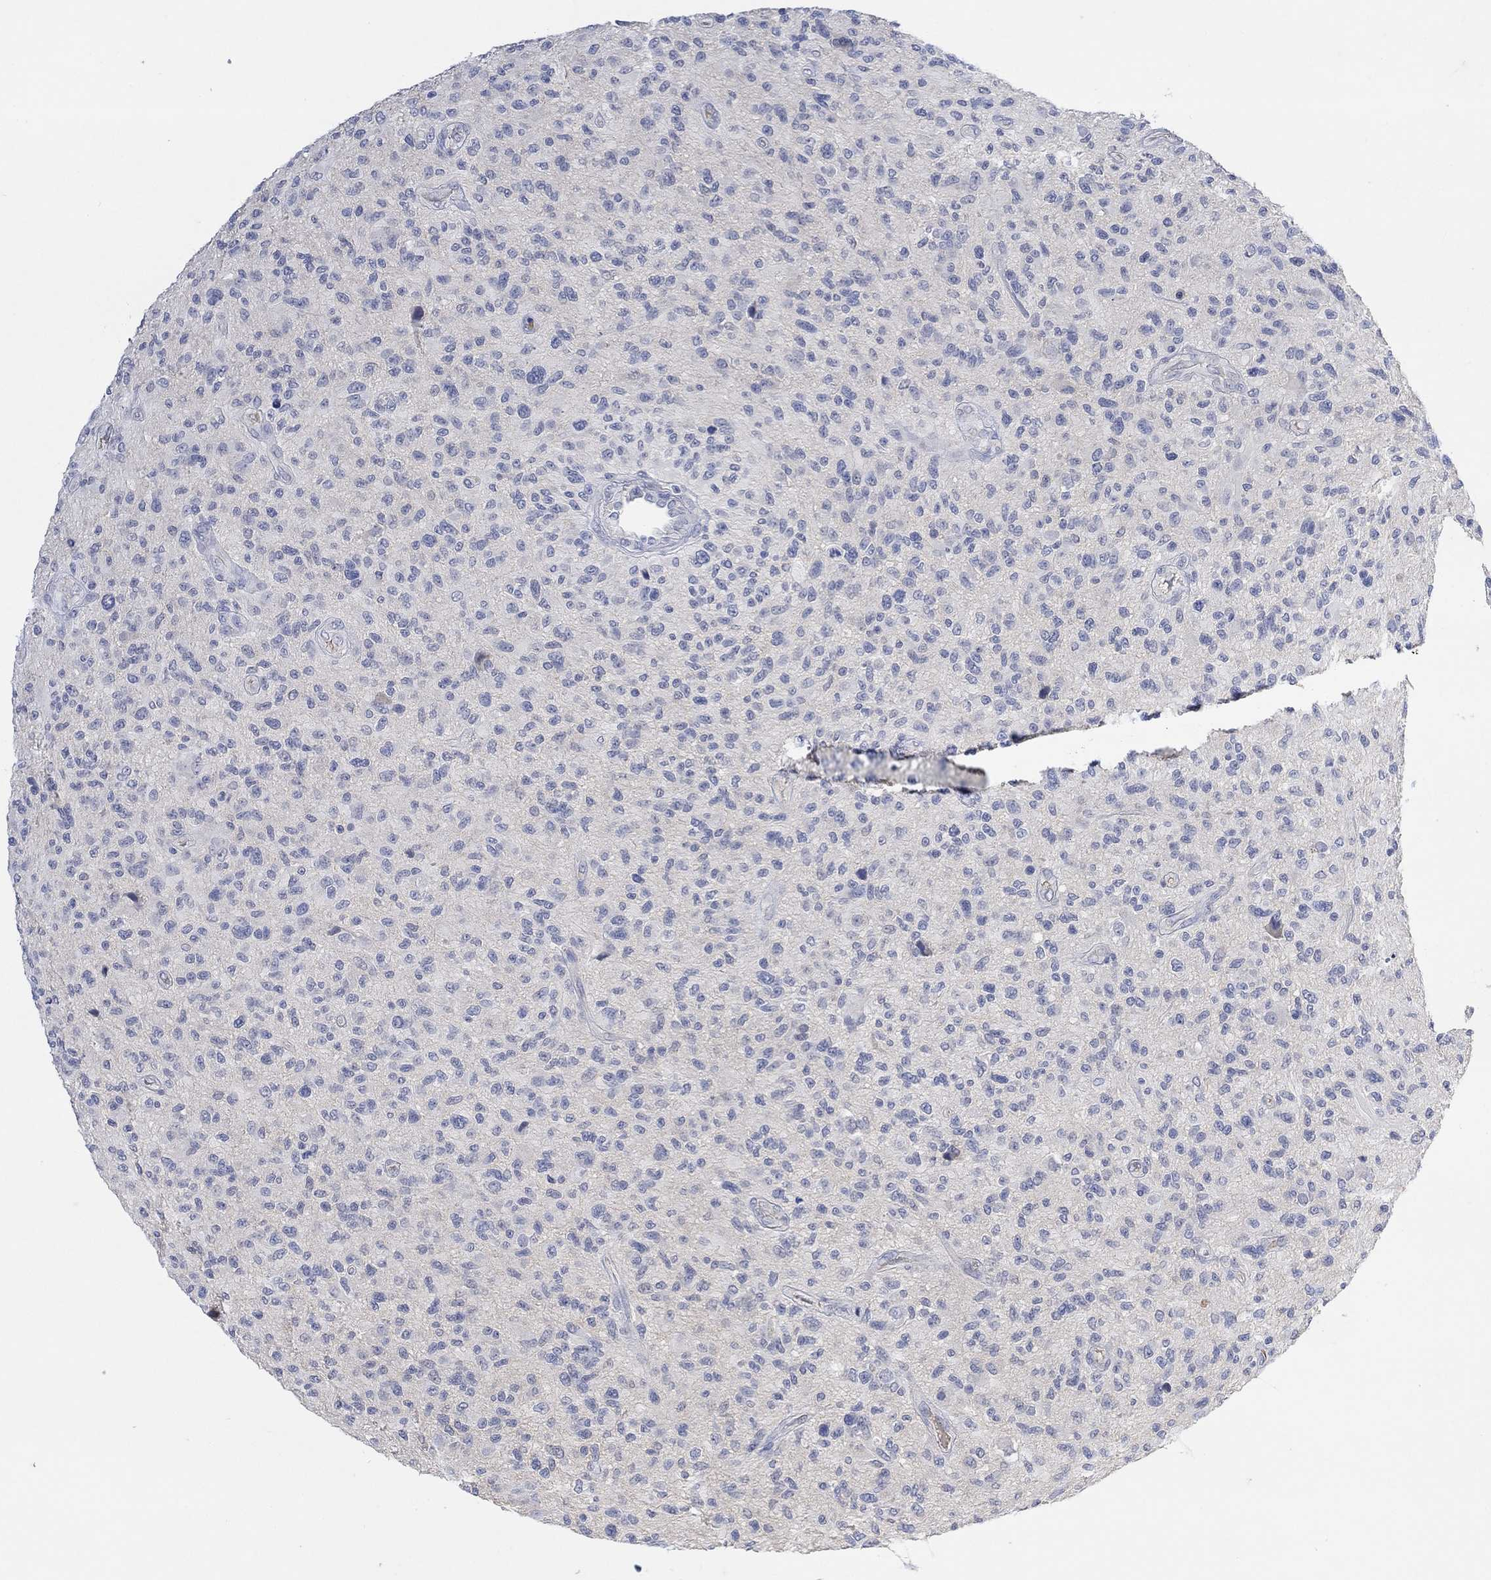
{"staining": {"intensity": "negative", "quantity": "none", "location": "none"}, "tissue": "glioma", "cell_type": "Tumor cells", "image_type": "cancer", "snomed": [{"axis": "morphology", "description": "Glioma, malignant, High grade"}, {"axis": "topography", "description": "Brain"}], "caption": "The photomicrograph shows no significant staining in tumor cells of malignant glioma (high-grade).", "gene": "MSTN", "patient": {"sex": "male", "age": 47}}